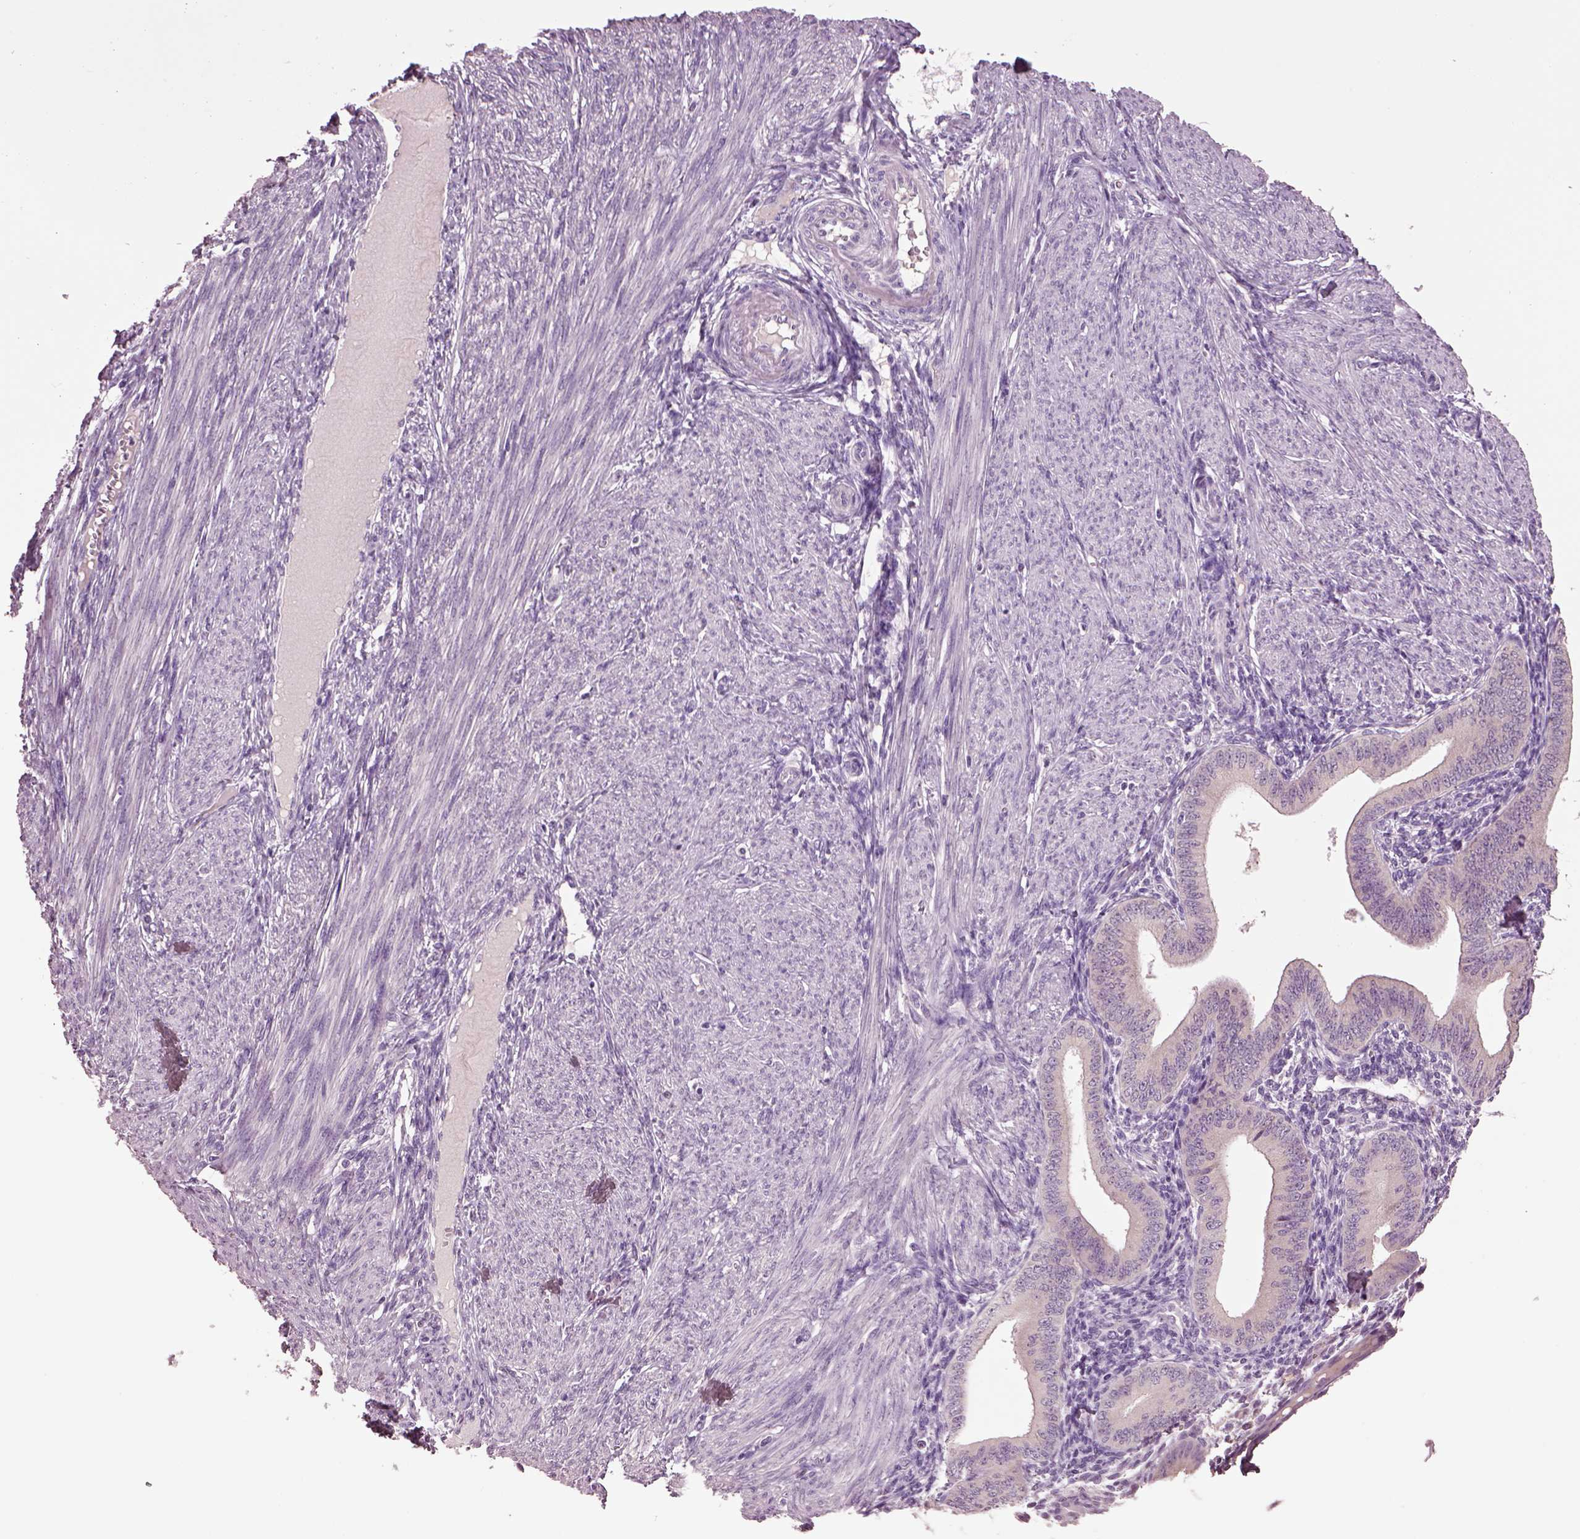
{"staining": {"intensity": "negative", "quantity": "none", "location": "none"}, "tissue": "endometrium", "cell_type": "Cells in endometrial stroma", "image_type": "normal", "snomed": [{"axis": "morphology", "description": "Normal tissue, NOS"}, {"axis": "topography", "description": "Endometrium"}], "caption": "An image of human endometrium is negative for staining in cells in endometrial stroma. (Stains: DAB immunohistochemistry with hematoxylin counter stain, Microscopy: brightfield microscopy at high magnification).", "gene": "CLPSL1", "patient": {"sex": "female", "age": 39}}